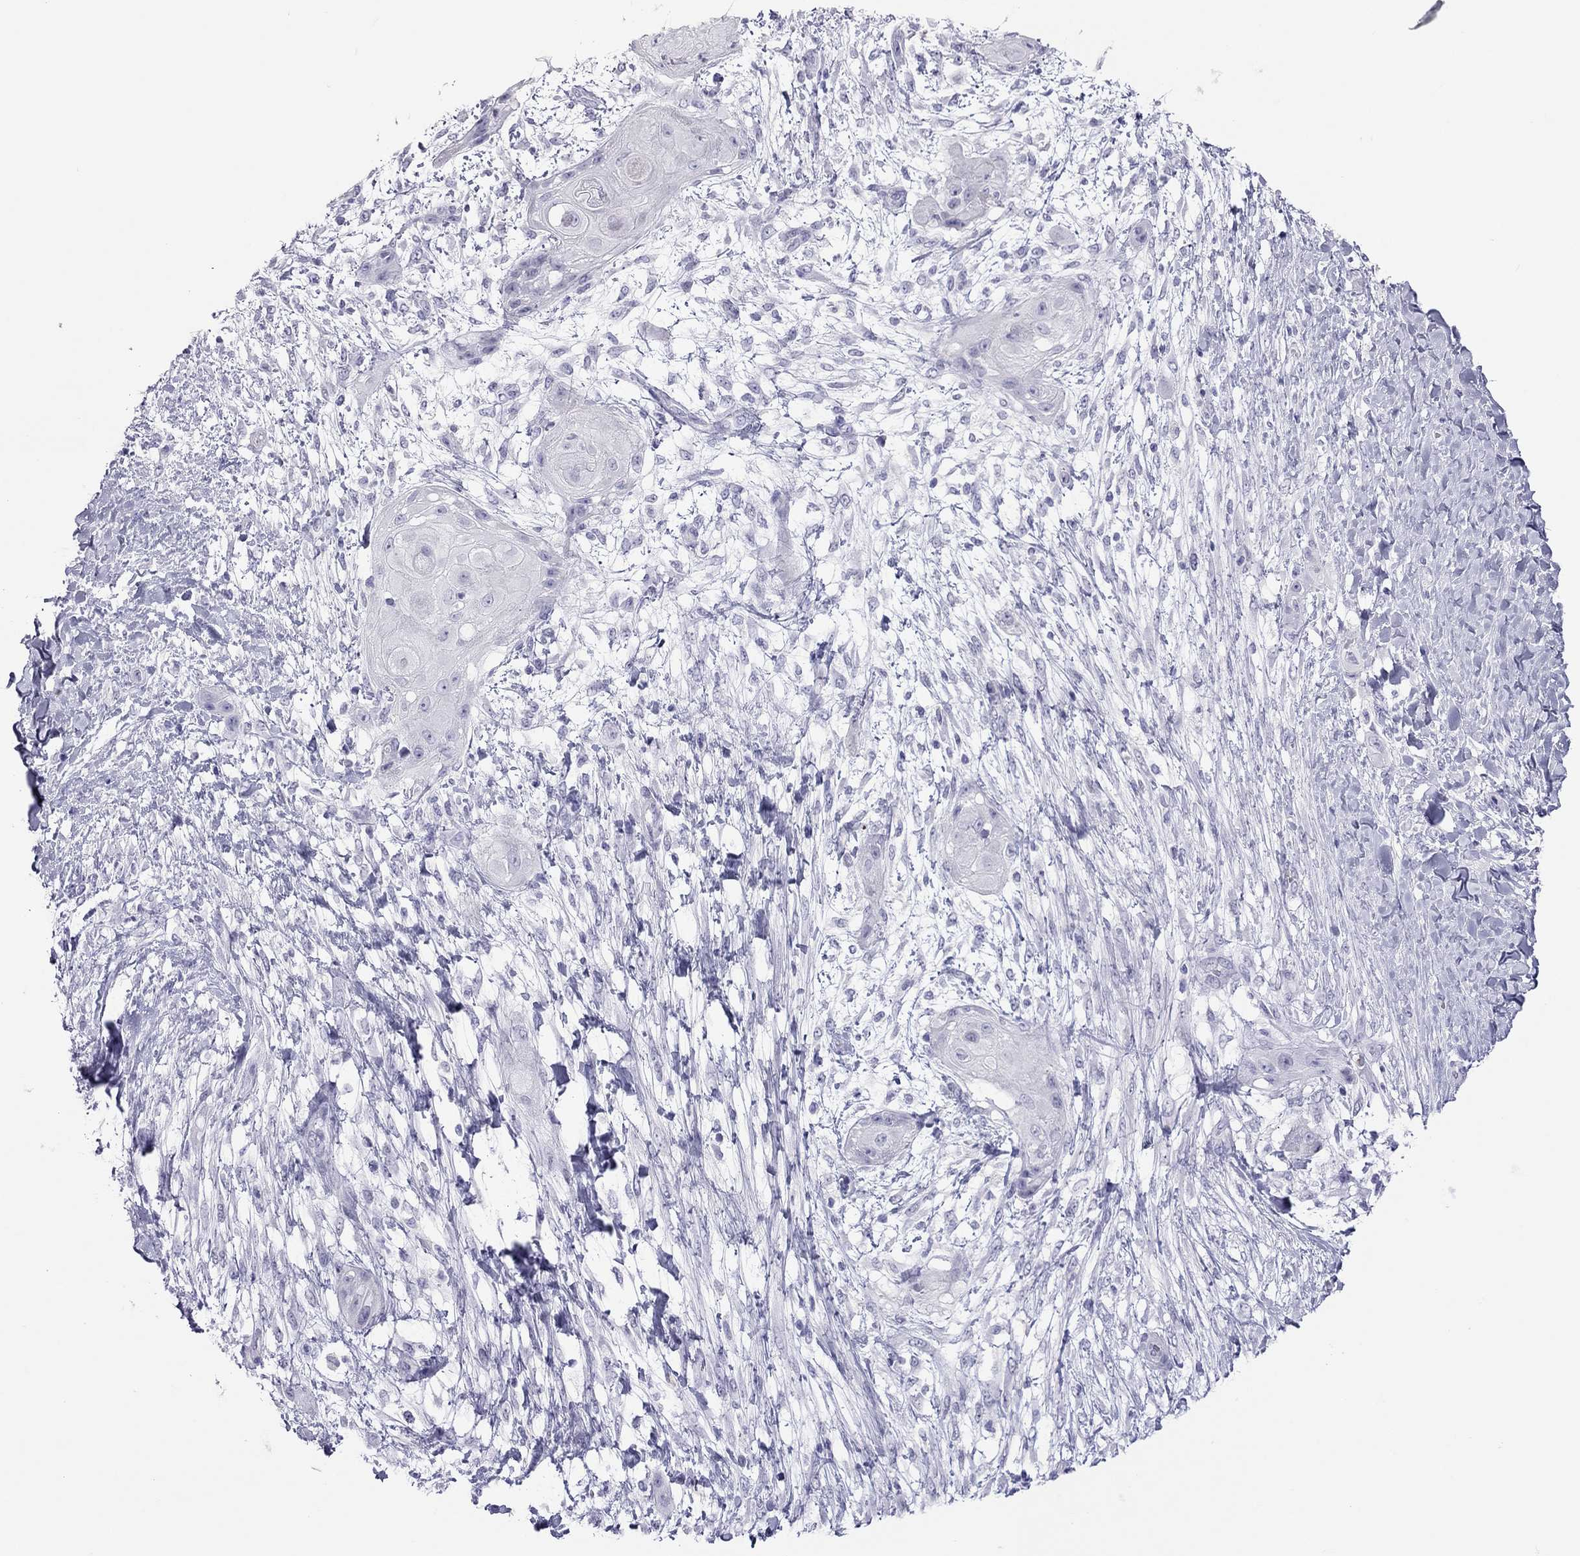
{"staining": {"intensity": "negative", "quantity": "none", "location": "none"}, "tissue": "skin cancer", "cell_type": "Tumor cells", "image_type": "cancer", "snomed": [{"axis": "morphology", "description": "Squamous cell carcinoma, NOS"}, {"axis": "topography", "description": "Skin"}], "caption": "Human squamous cell carcinoma (skin) stained for a protein using immunohistochemistry (IHC) reveals no positivity in tumor cells.", "gene": "TEX14", "patient": {"sex": "male", "age": 62}}